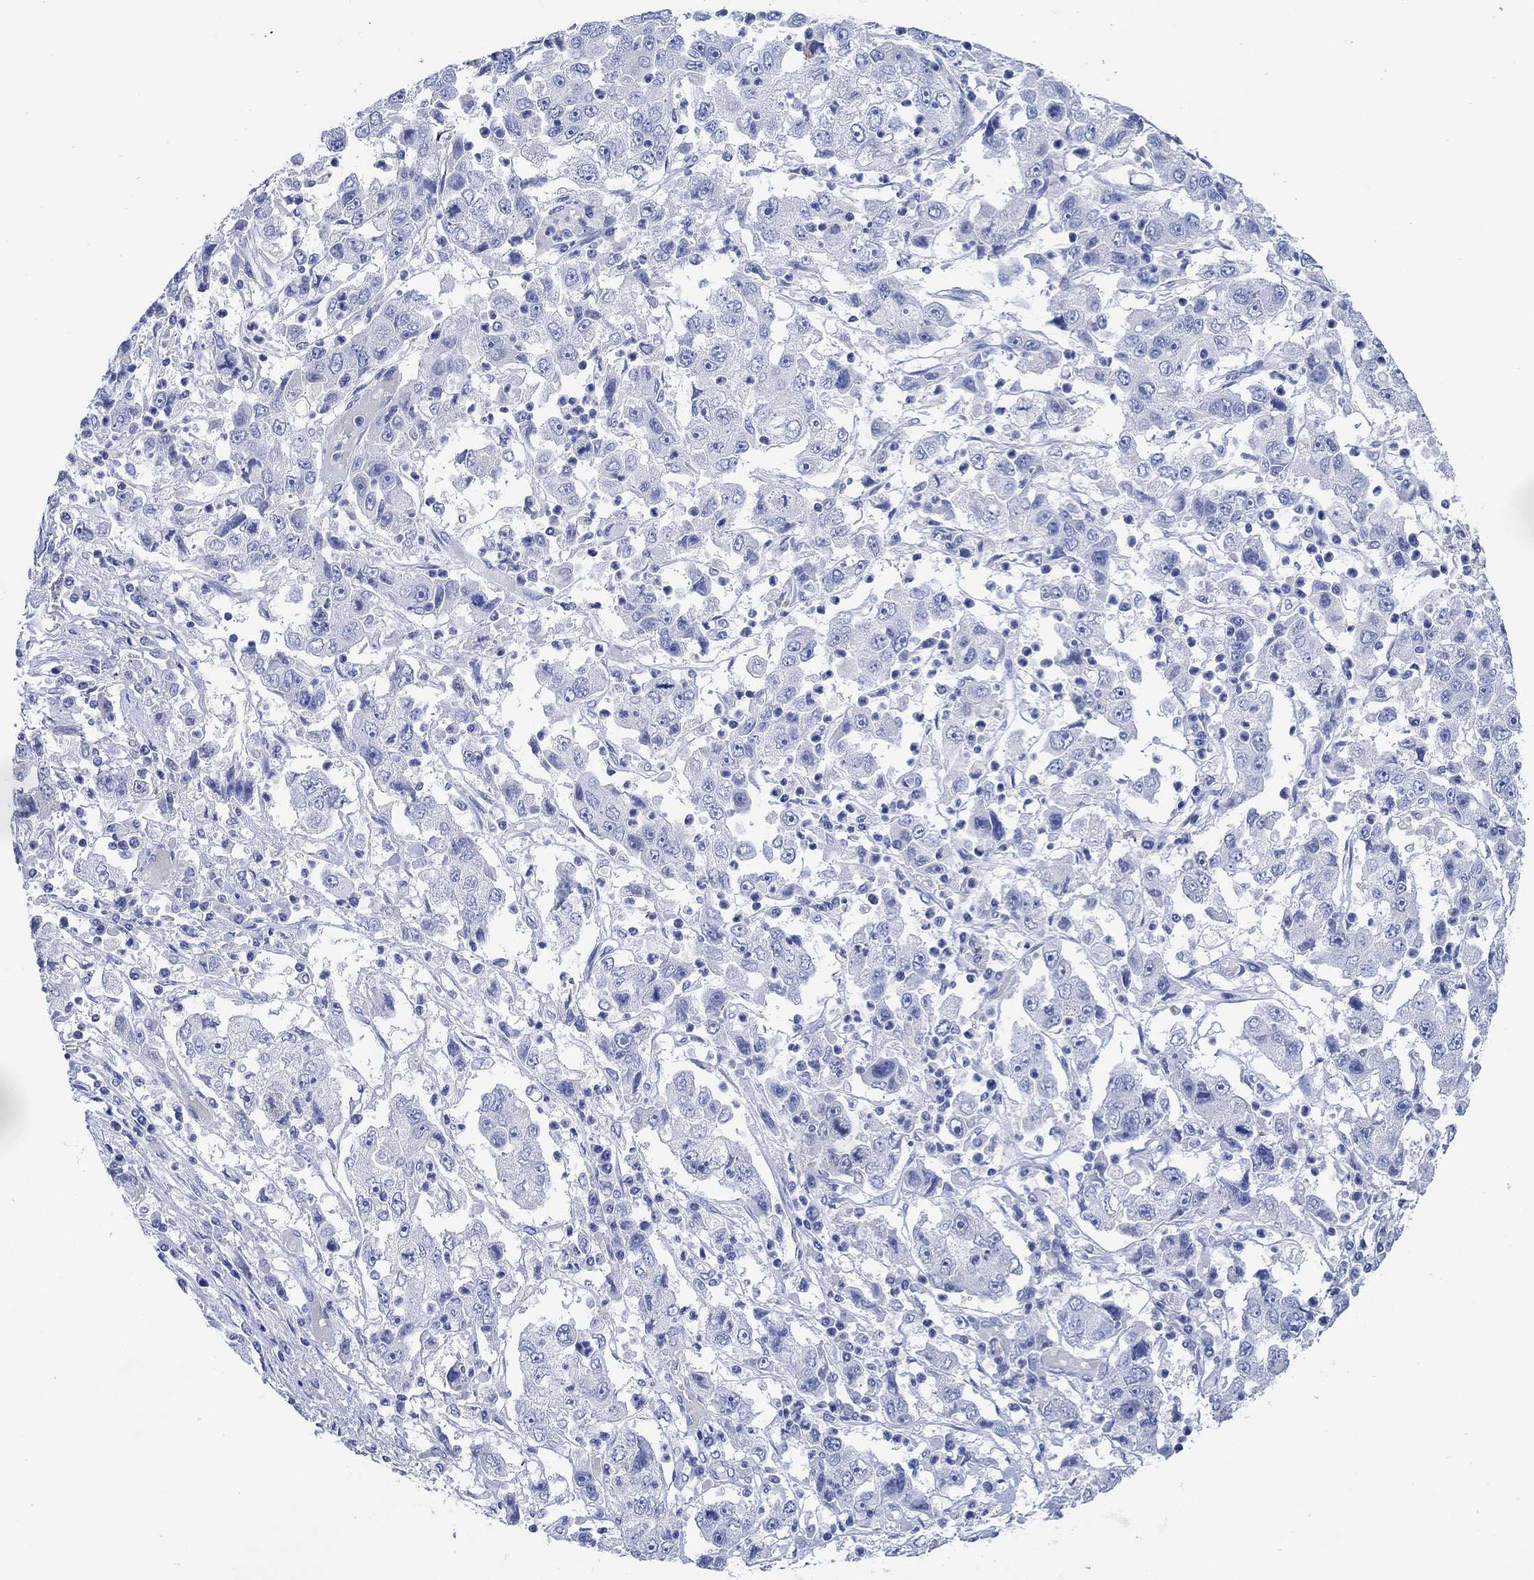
{"staining": {"intensity": "negative", "quantity": "none", "location": "none"}, "tissue": "cervical cancer", "cell_type": "Tumor cells", "image_type": "cancer", "snomed": [{"axis": "morphology", "description": "Squamous cell carcinoma, NOS"}, {"axis": "topography", "description": "Cervix"}], "caption": "This is a image of IHC staining of cervical cancer (squamous cell carcinoma), which shows no positivity in tumor cells. (DAB IHC with hematoxylin counter stain).", "gene": "PPP1R17", "patient": {"sex": "female", "age": 36}}